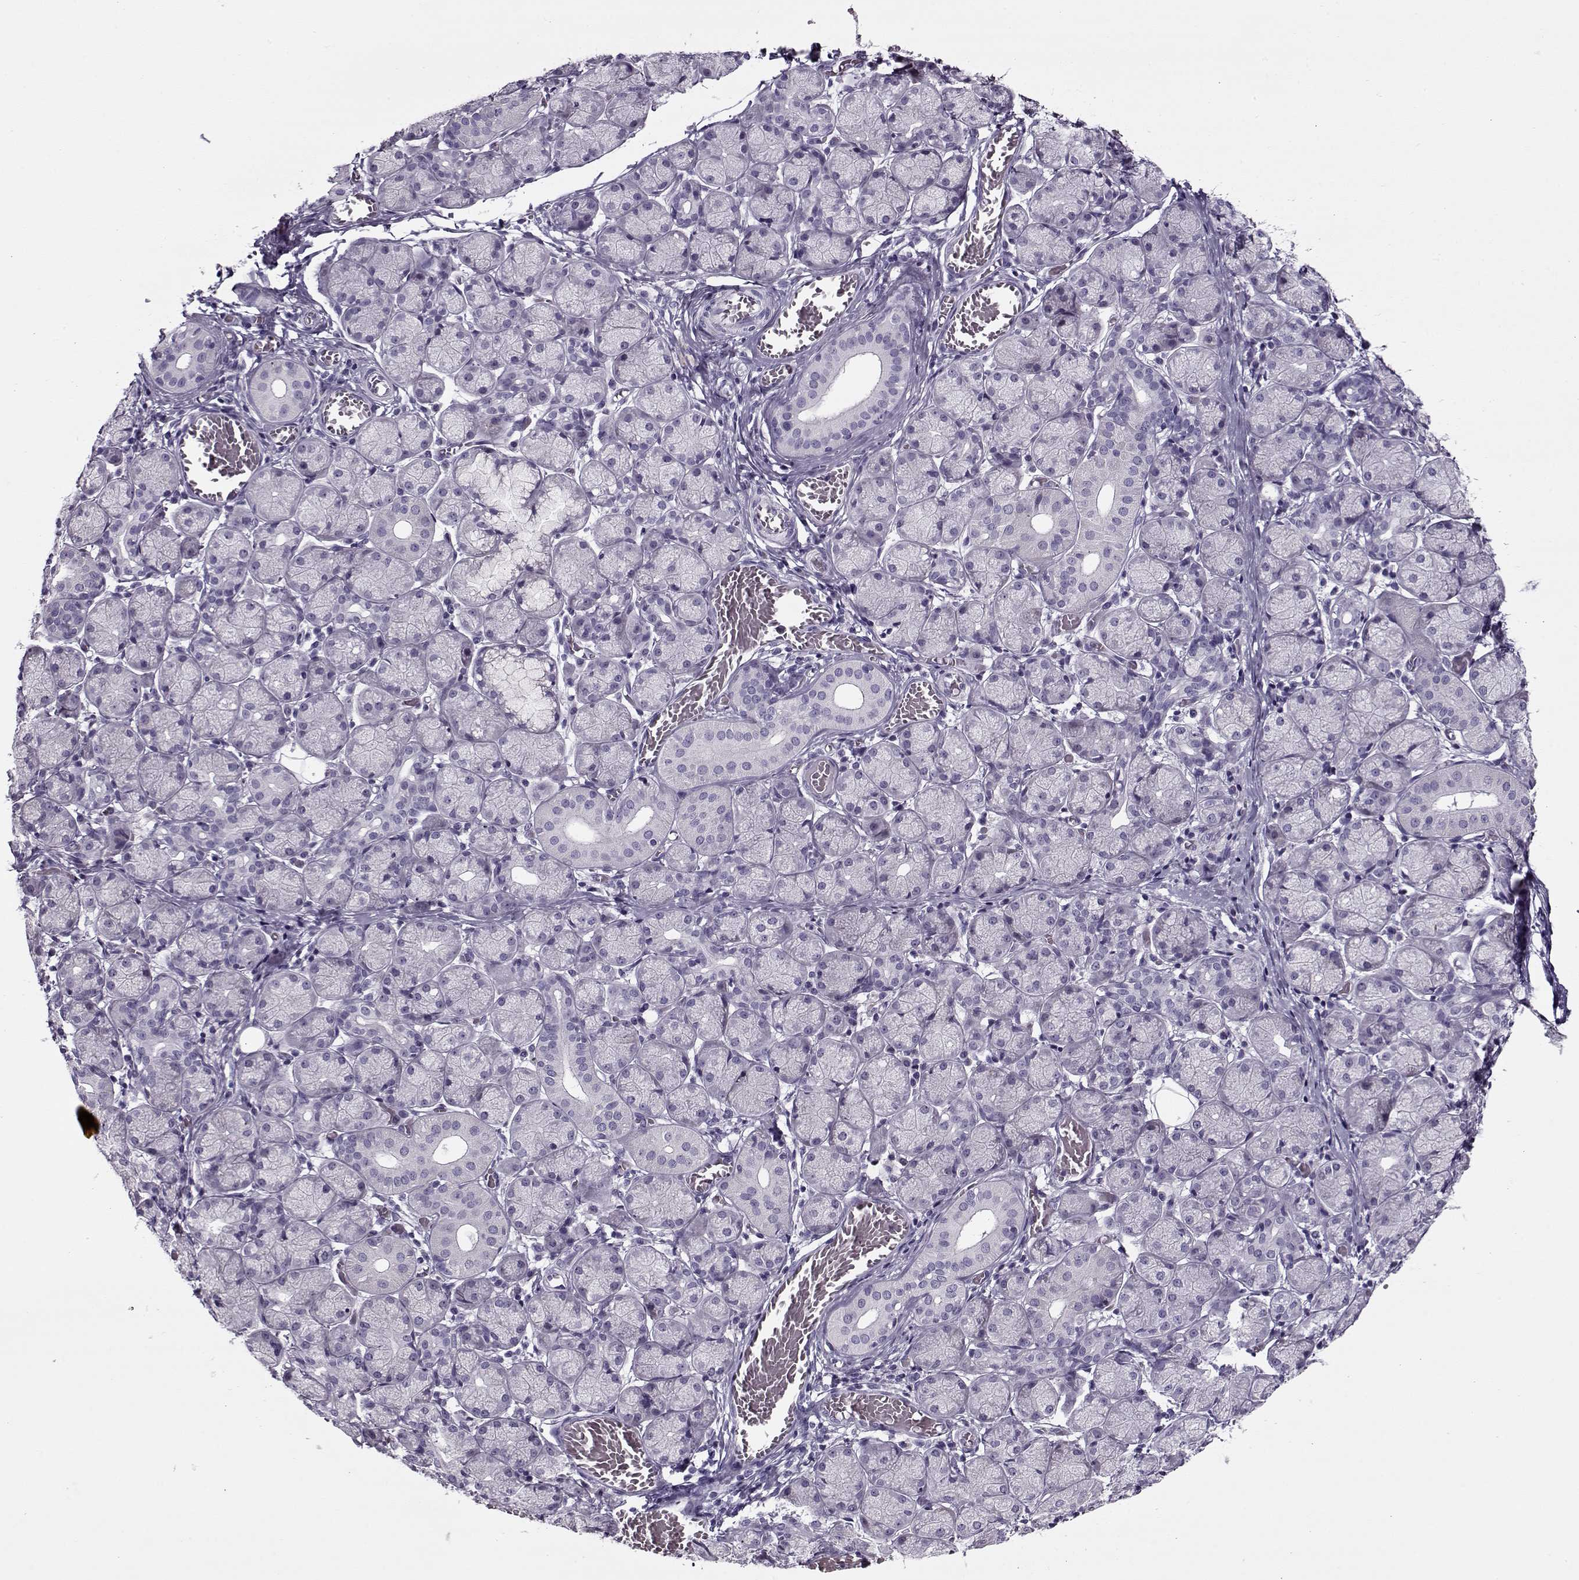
{"staining": {"intensity": "negative", "quantity": "none", "location": "none"}, "tissue": "salivary gland", "cell_type": "Glandular cells", "image_type": "normal", "snomed": [{"axis": "morphology", "description": "Normal tissue, NOS"}, {"axis": "topography", "description": "Salivary gland"}, {"axis": "topography", "description": "Peripheral nerve tissue"}], "caption": "Protein analysis of normal salivary gland displays no significant staining in glandular cells. (DAB (3,3'-diaminobenzidine) IHC with hematoxylin counter stain).", "gene": "GAGE10", "patient": {"sex": "female", "age": 24}}